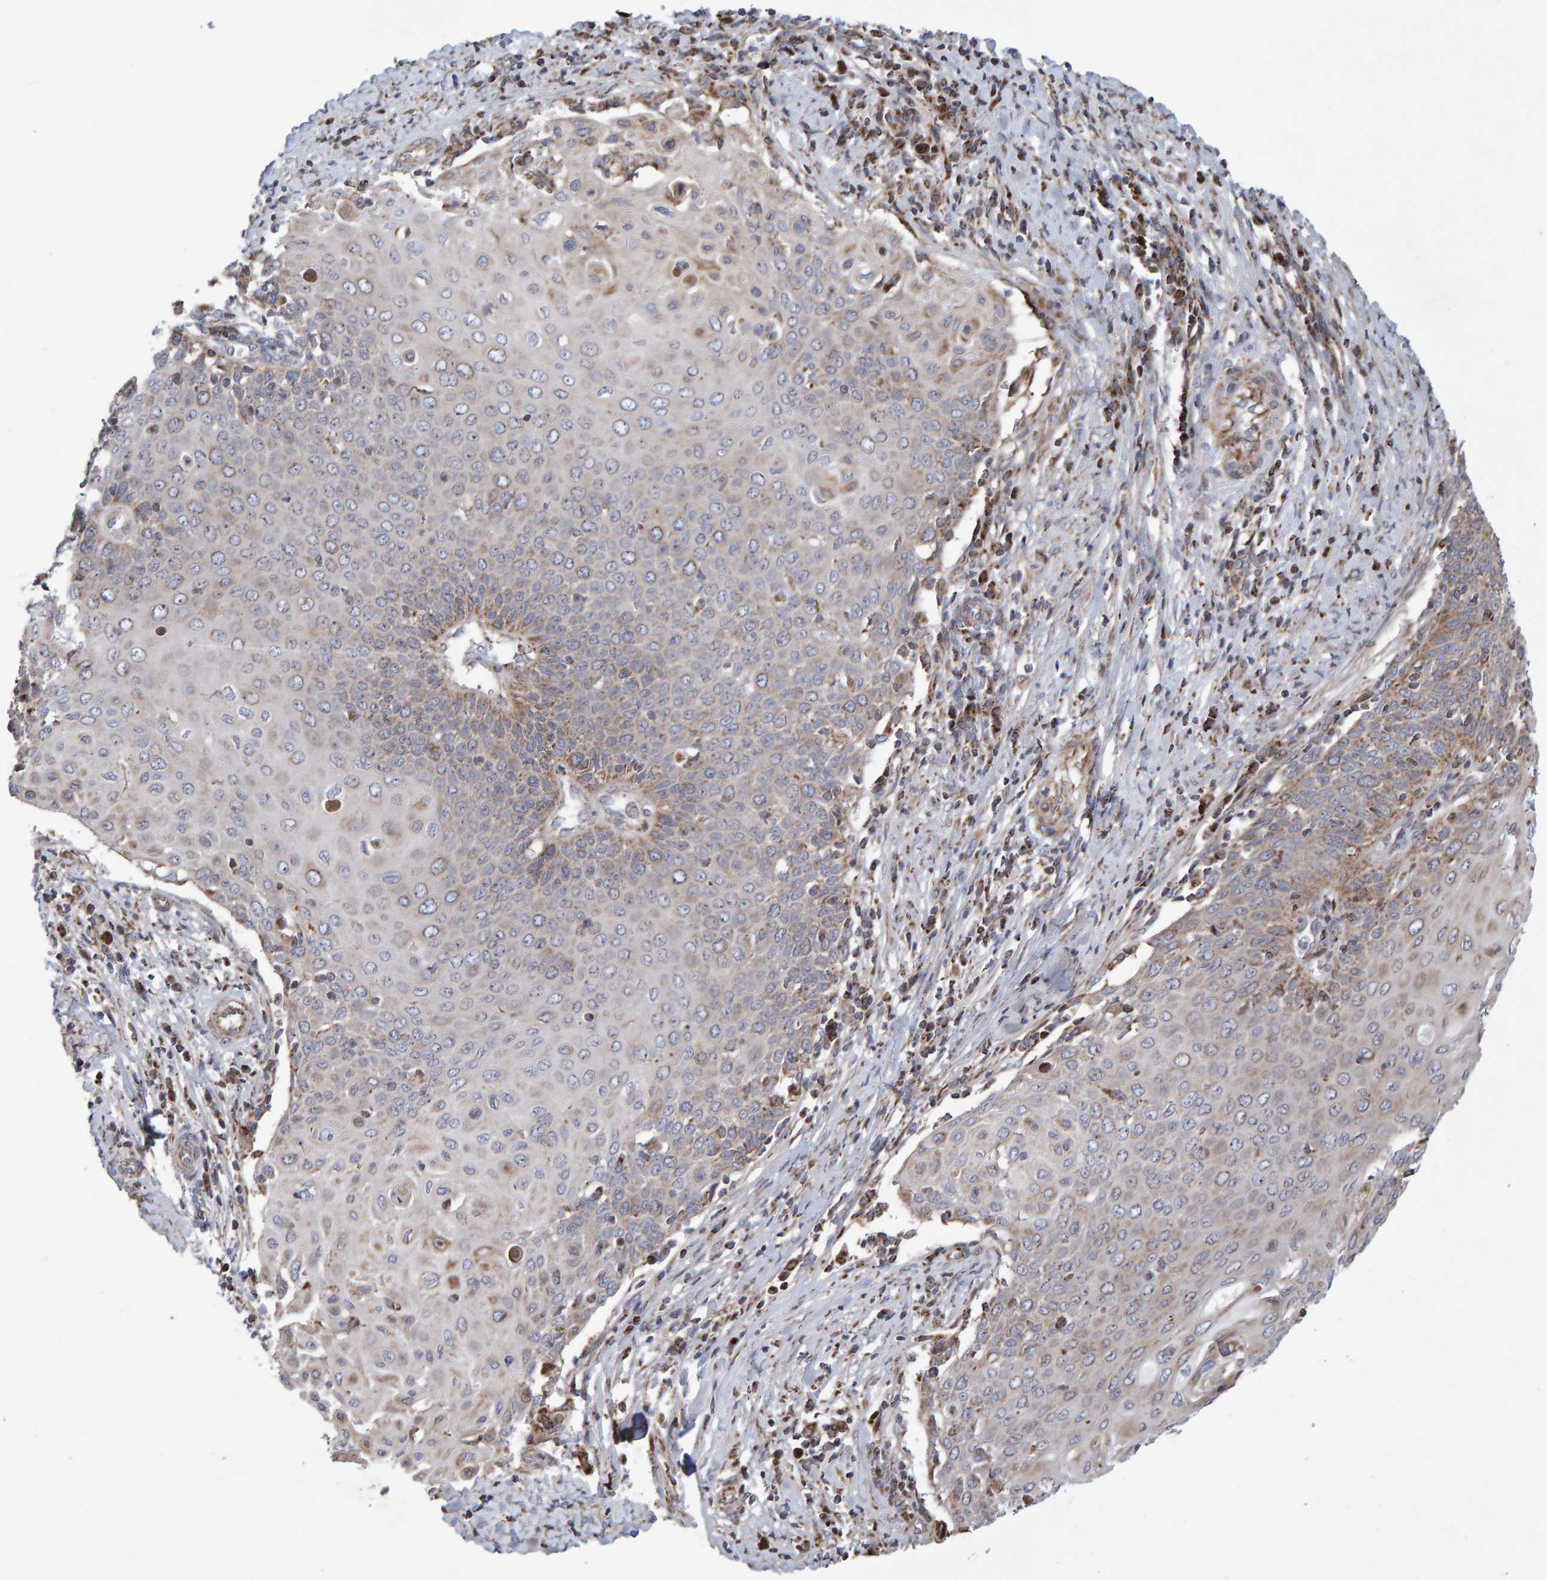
{"staining": {"intensity": "weak", "quantity": "25%-75%", "location": "cytoplasmic/membranous"}, "tissue": "cervical cancer", "cell_type": "Tumor cells", "image_type": "cancer", "snomed": [{"axis": "morphology", "description": "Squamous cell carcinoma, NOS"}, {"axis": "topography", "description": "Cervix"}], "caption": "High-power microscopy captured an immunohistochemistry photomicrograph of squamous cell carcinoma (cervical), revealing weak cytoplasmic/membranous staining in about 25%-75% of tumor cells.", "gene": "PECR", "patient": {"sex": "female", "age": 39}}